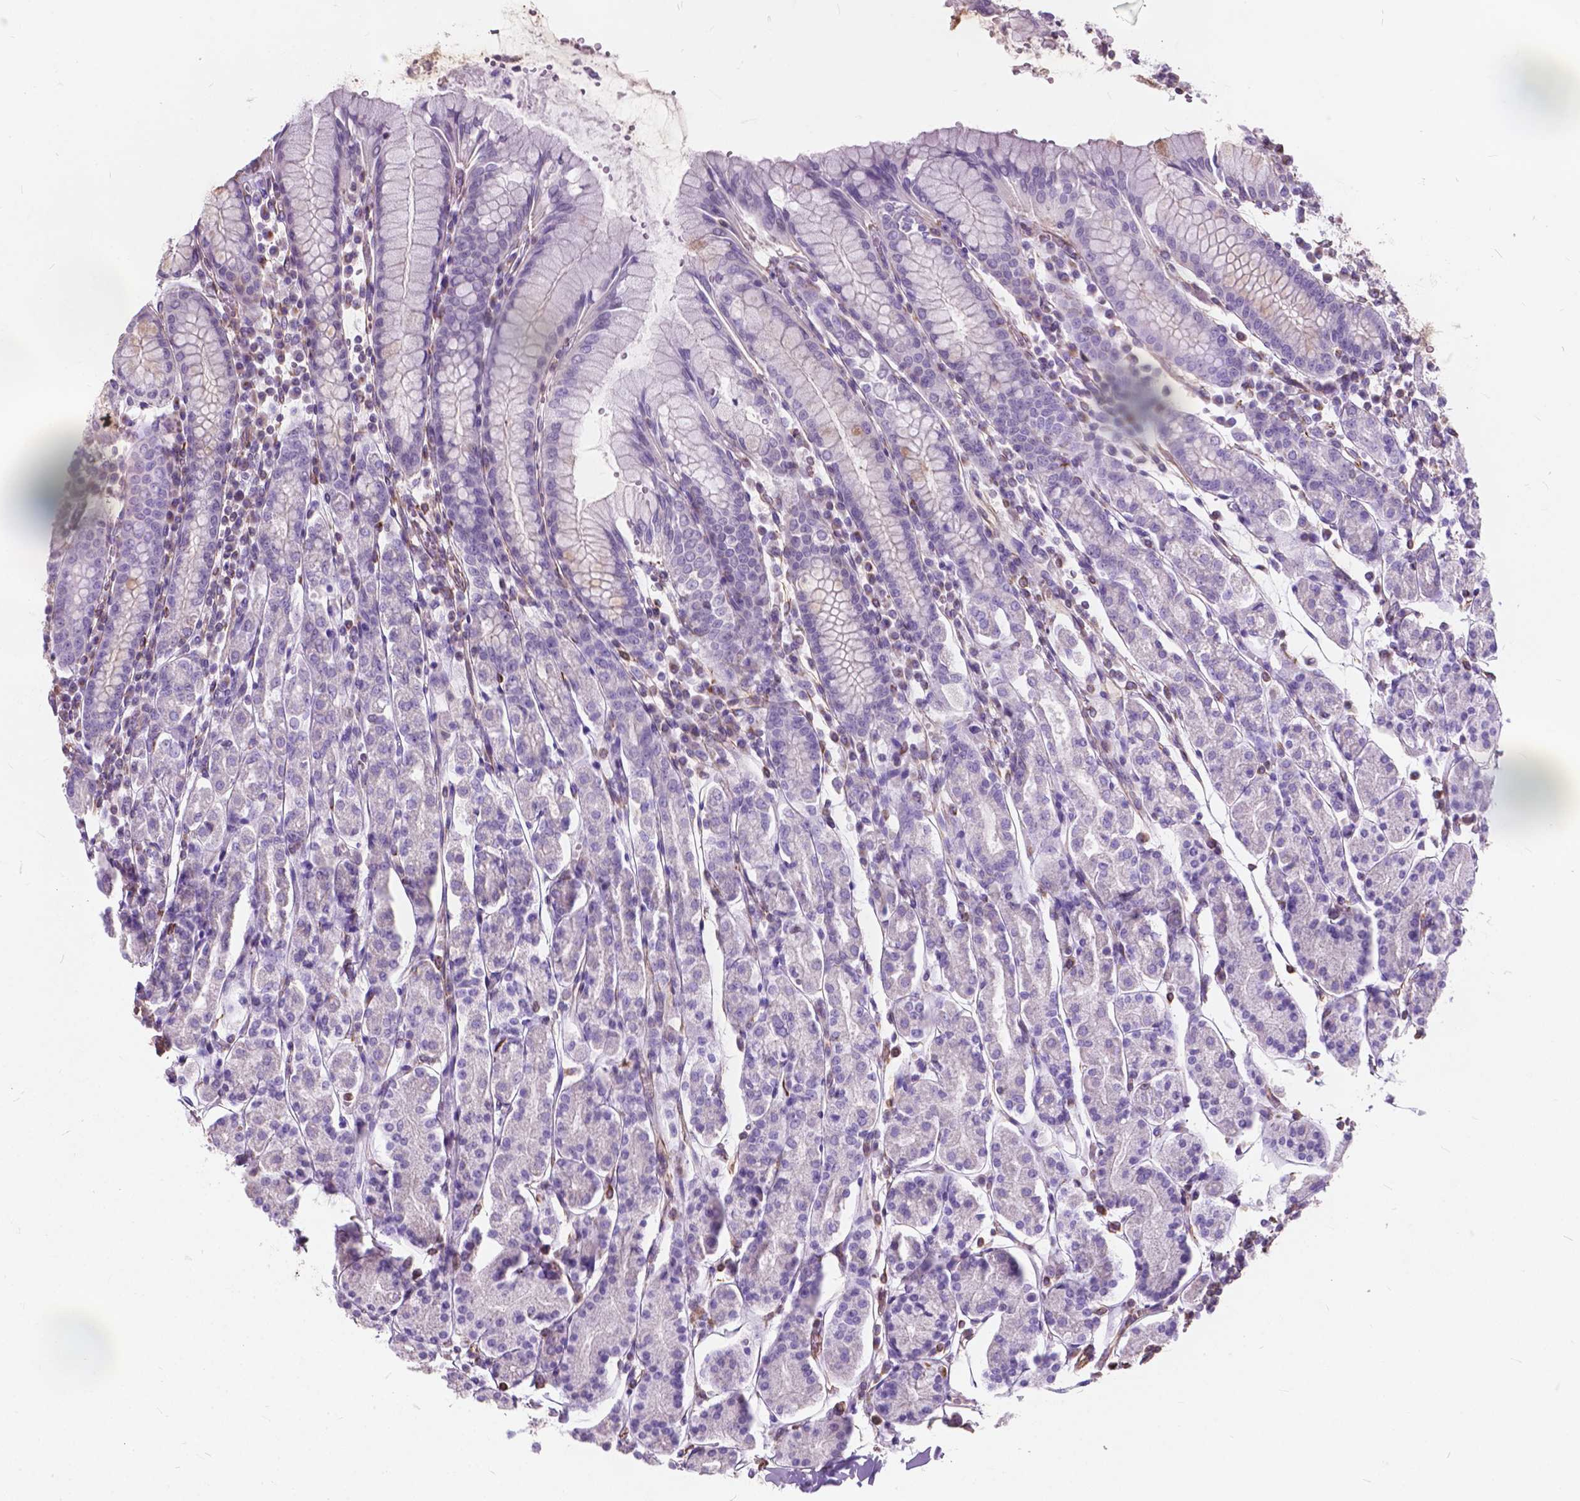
{"staining": {"intensity": "negative", "quantity": "none", "location": "none"}, "tissue": "stomach", "cell_type": "Glandular cells", "image_type": "normal", "snomed": [{"axis": "morphology", "description": "Normal tissue, NOS"}, {"axis": "topography", "description": "Stomach, upper"}, {"axis": "topography", "description": "Stomach"}], "caption": "This is a photomicrograph of immunohistochemistry staining of benign stomach, which shows no expression in glandular cells.", "gene": "AMOT", "patient": {"sex": "male", "age": 62}}